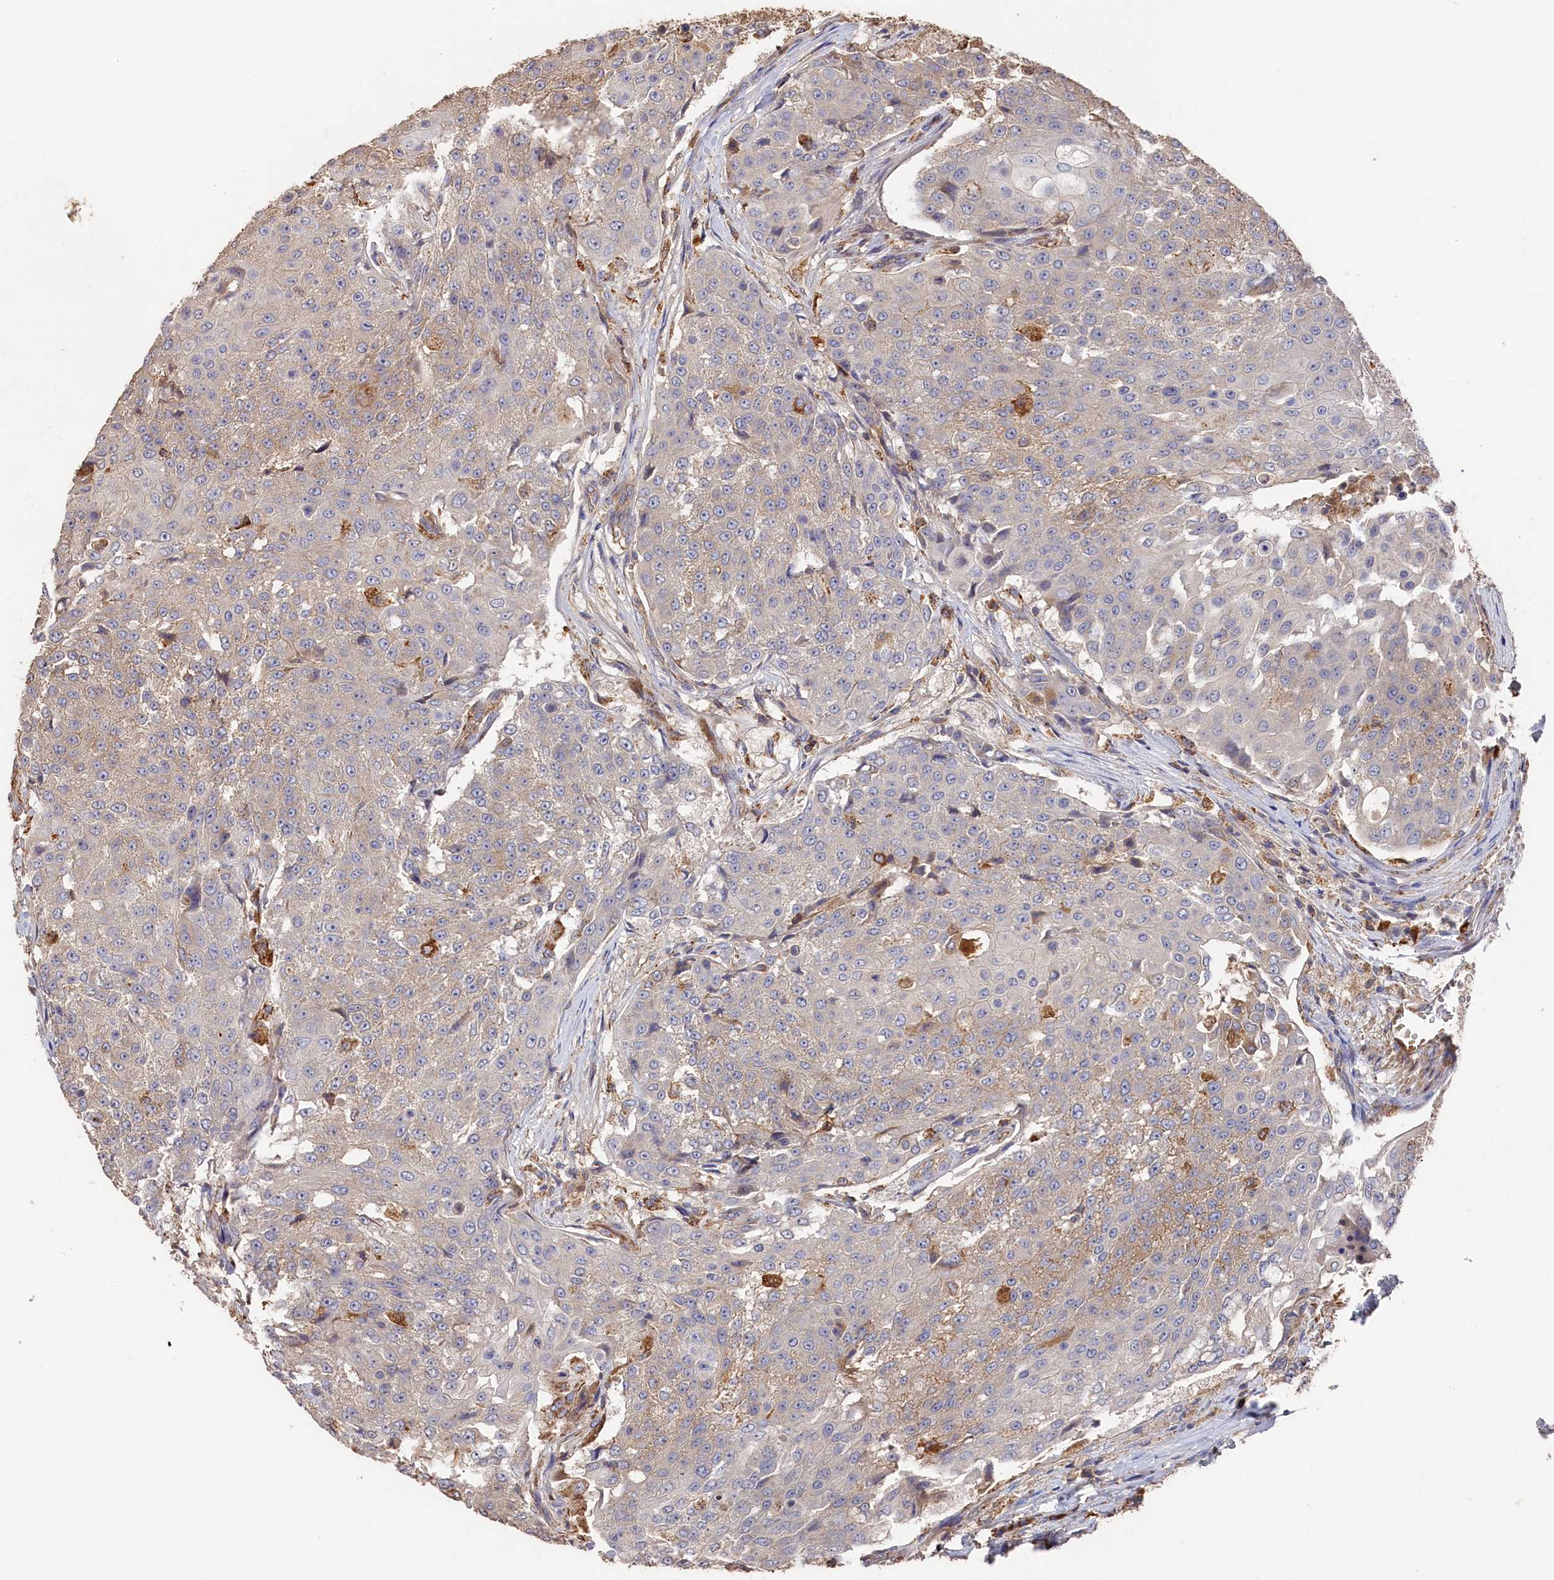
{"staining": {"intensity": "negative", "quantity": "none", "location": "none"}, "tissue": "urothelial cancer", "cell_type": "Tumor cells", "image_type": "cancer", "snomed": [{"axis": "morphology", "description": "Urothelial carcinoma, High grade"}, {"axis": "topography", "description": "Urinary bladder"}], "caption": "Human urothelial cancer stained for a protein using IHC reveals no expression in tumor cells.", "gene": "DHRS11", "patient": {"sex": "female", "age": 63}}